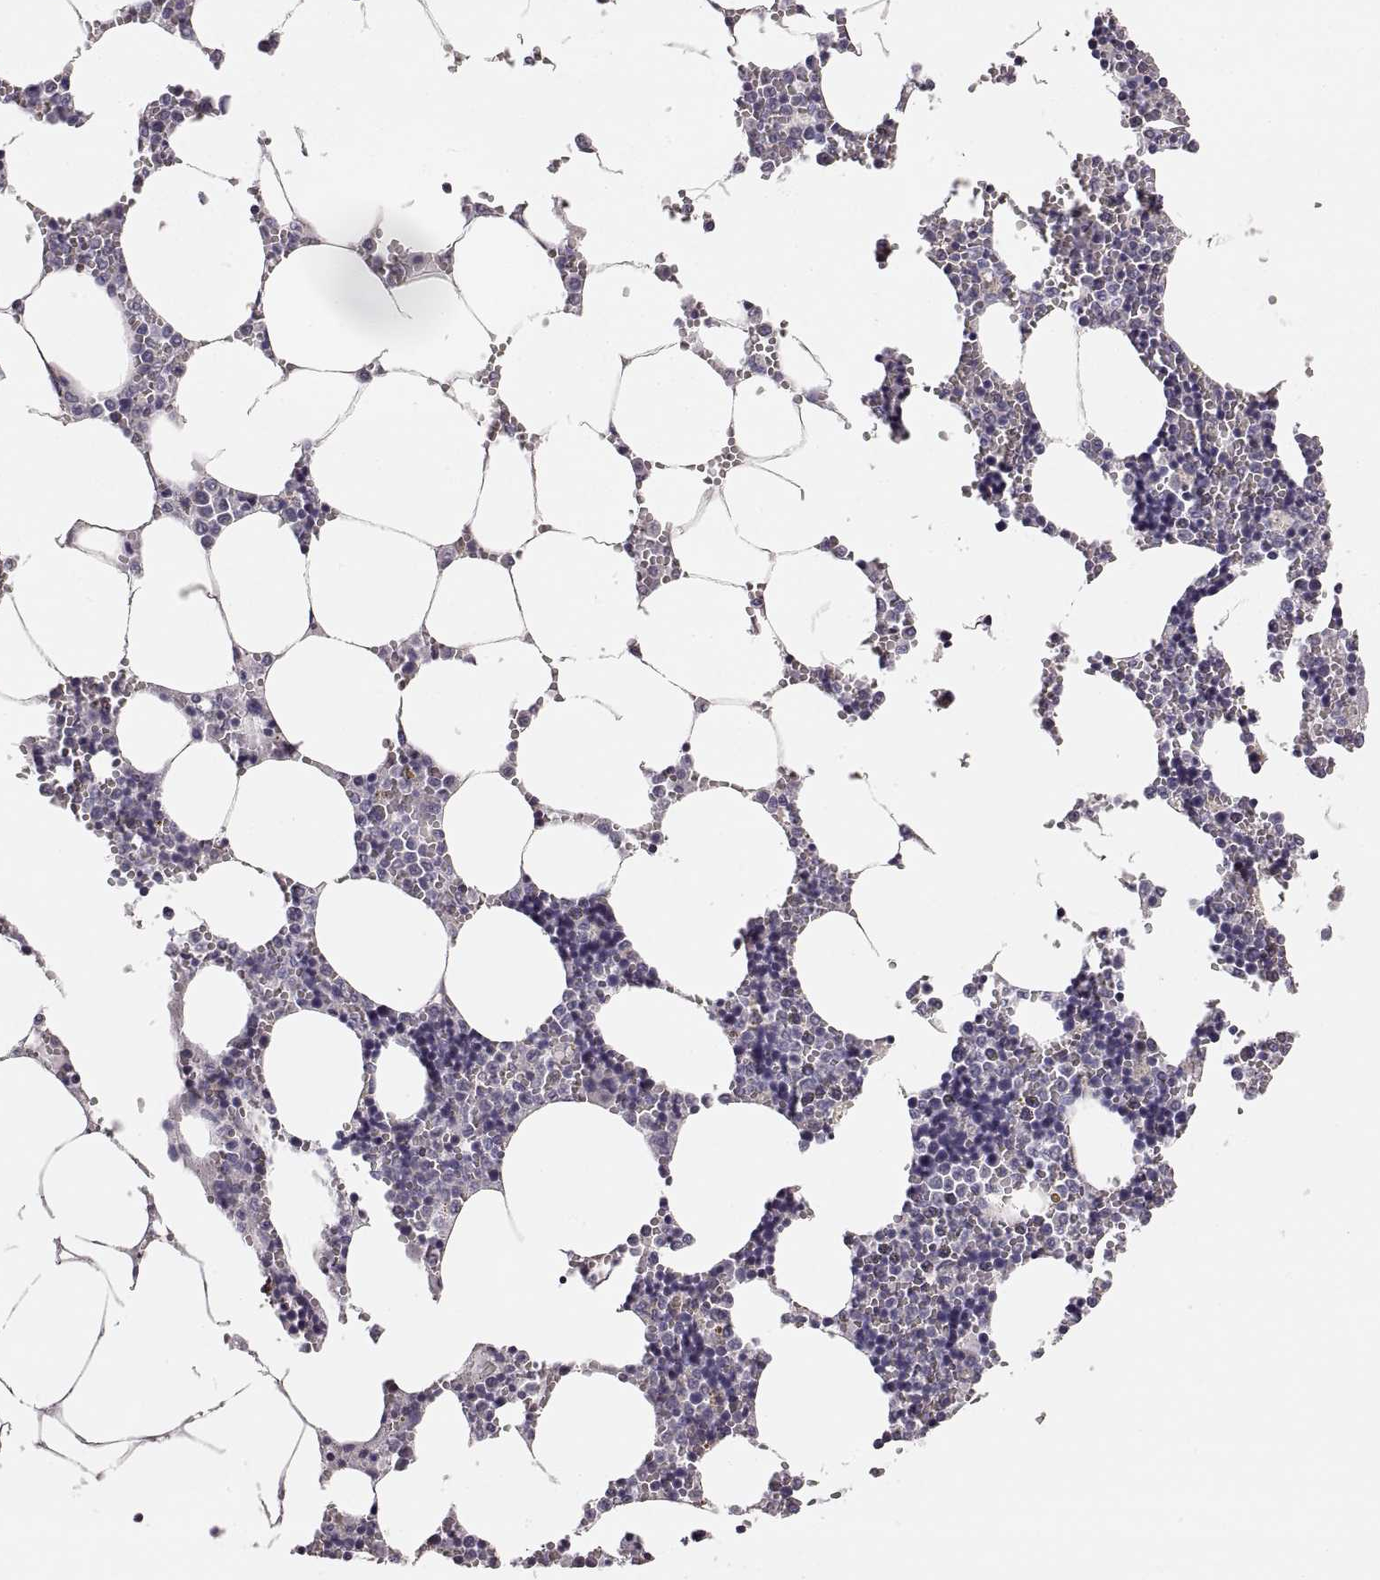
{"staining": {"intensity": "negative", "quantity": "none", "location": "none"}, "tissue": "bone marrow", "cell_type": "Hematopoietic cells", "image_type": "normal", "snomed": [{"axis": "morphology", "description": "Normal tissue, NOS"}, {"axis": "topography", "description": "Bone marrow"}], "caption": "The micrograph shows no significant positivity in hematopoietic cells of bone marrow. The staining was performed using DAB to visualize the protein expression in brown, while the nuclei were stained in blue with hematoxylin (Magnification: 20x).", "gene": "RDH13", "patient": {"sex": "male", "age": 54}}